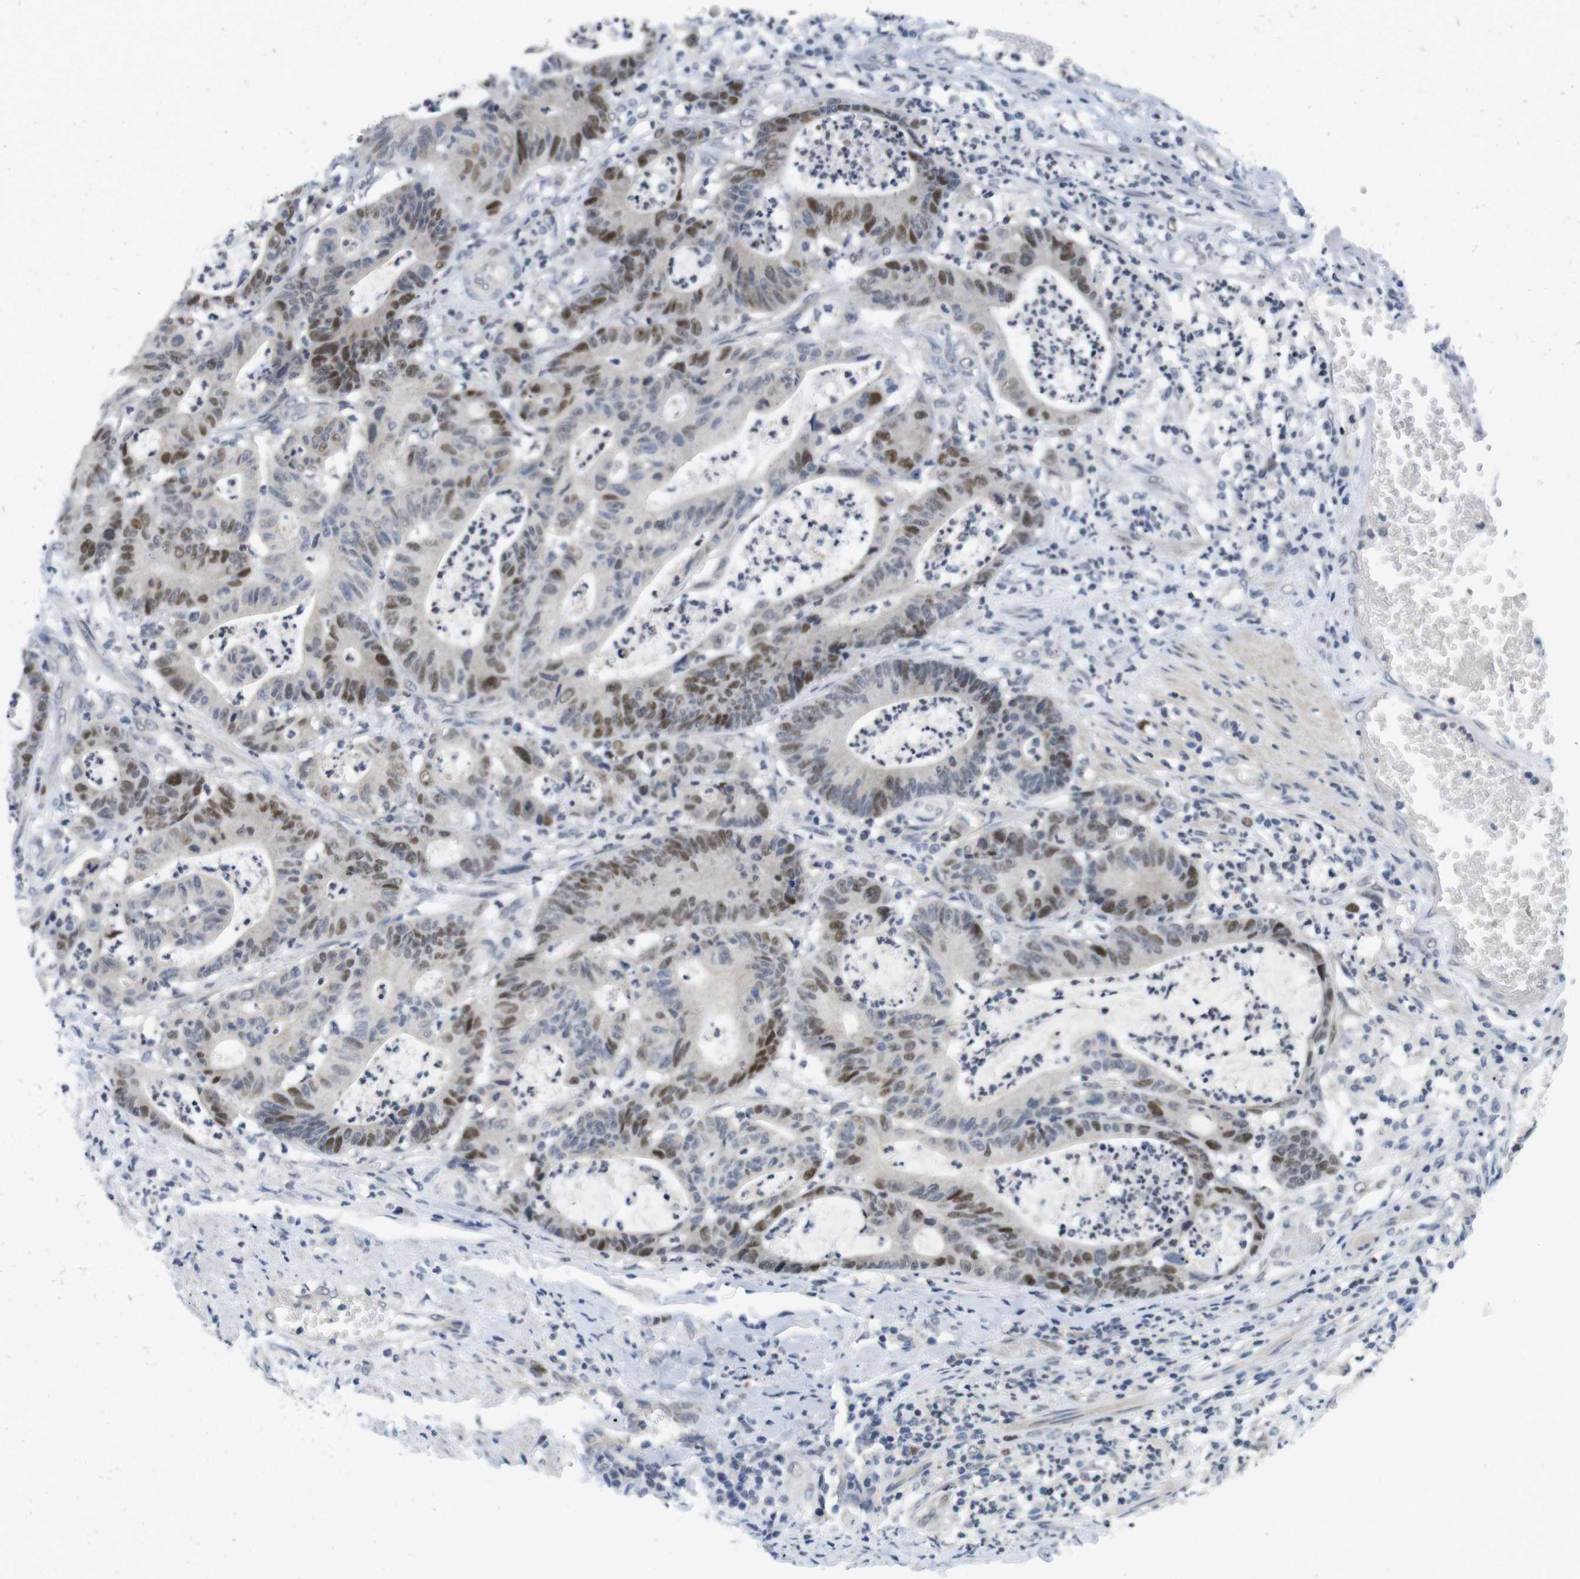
{"staining": {"intensity": "moderate", "quantity": "25%-75%", "location": "nuclear"}, "tissue": "colorectal cancer", "cell_type": "Tumor cells", "image_type": "cancer", "snomed": [{"axis": "morphology", "description": "Adenocarcinoma, NOS"}, {"axis": "topography", "description": "Colon"}], "caption": "Protein expression analysis of human colorectal adenocarcinoma reveals moderate nuclear positivity in about 25%-75% of tumor cells. Nuclei are stained in blue.", "gene": "SKP2", "patient": {"sex": "female", "age": 84}}